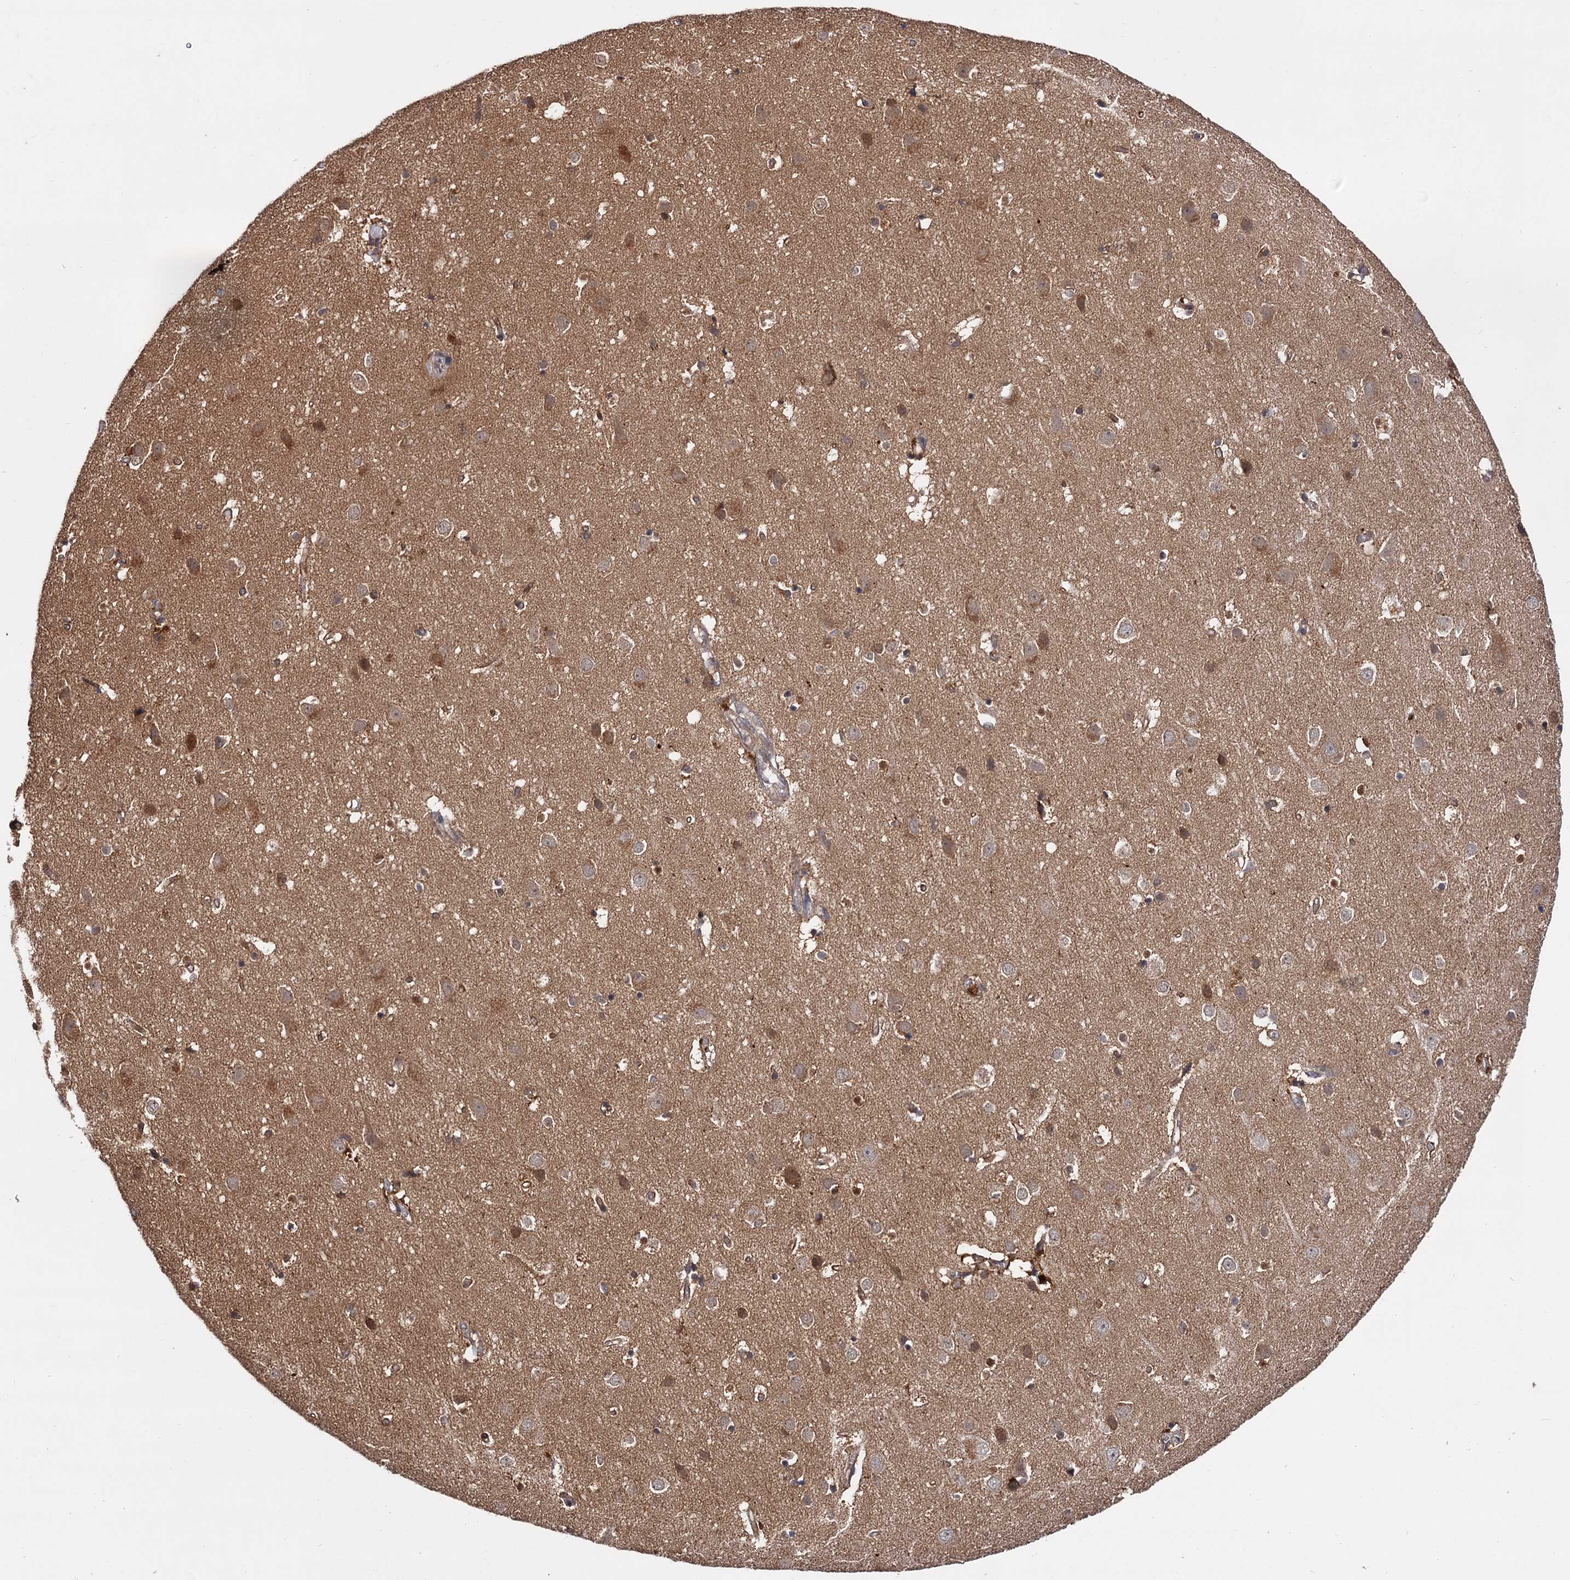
{"staining": {"intensity": "moderate", "quantity": ">75%", "location": "cytoplasmic/membranous"}, "tissue": "cerebral cortex", "cell_type": "Endothelial cells", "image_type": "normal", "snomed": [{"axis": "morphology", "description": "Normal tissue, NOS"}, {"axis": "topography", "description": "Cerebral cortex"}], "caption": "Moderate cytoplasmic/membranous protein positivity is identified in about >75% of endothelial cells in cerebral cortex.", "gene": "SELENOP", "patient": {"sex": "male", "age": 54}}